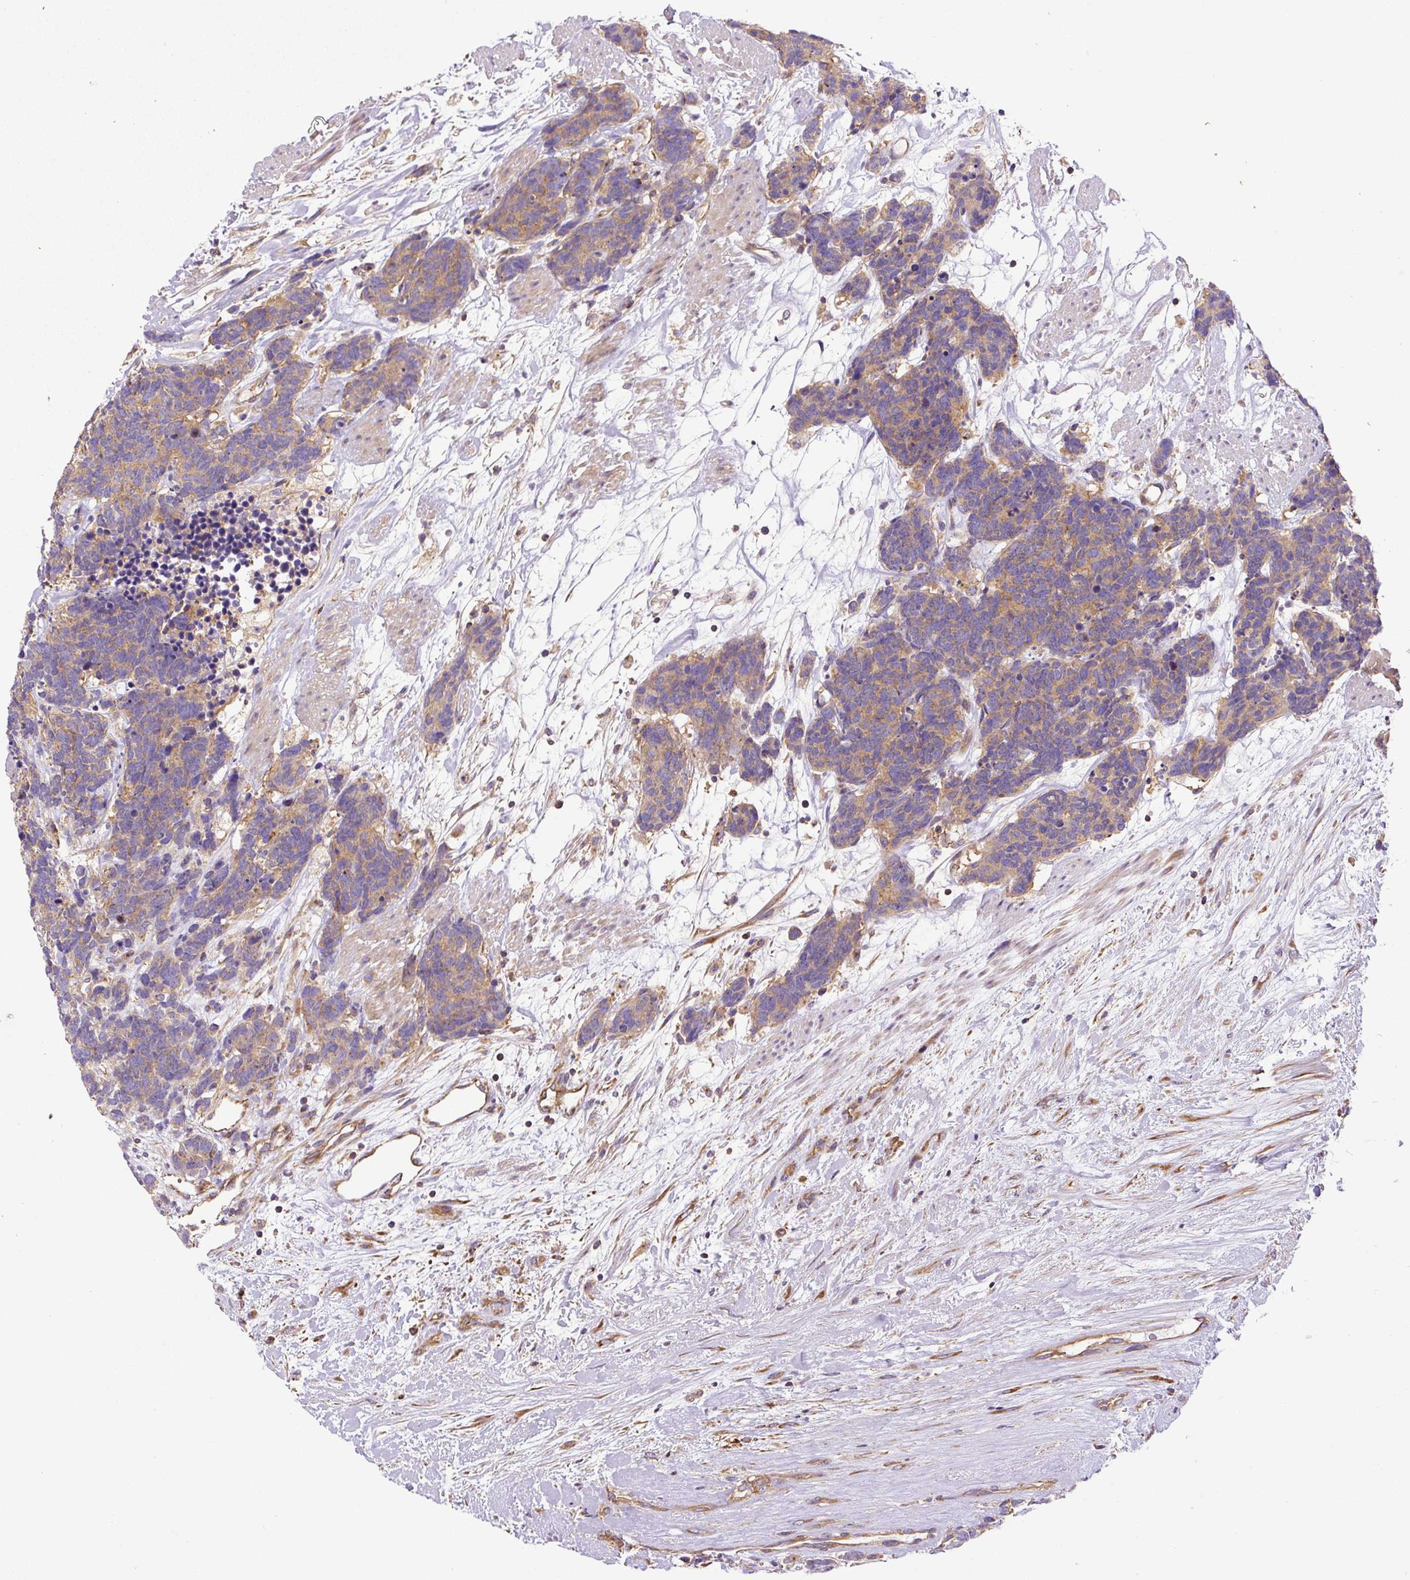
{"staining": {"intensity": "moderate", "quantity": ">75%", "location": "cytoplasmic/membranous"}, "tissue": "carcinoid", "cell_type": "Tumor cells", "image_type": "cancer", "snomed": [{"axis": "morphology", "description": "Carcinoma, NOS"}, {"axis": "morphology", "description": "Carcinoid, malignant, NOS"}, {"axis": "topography", "description": "Prostate"}], "caption": "A high-resolution image shows immunohistochemistry staining of carcinoma, which shows moderate cytoplasmic/membranous staining in approximately >75% of tumor cells.", "gene": "DCTN1", "patient": {"sex": "male", "age": 57}}